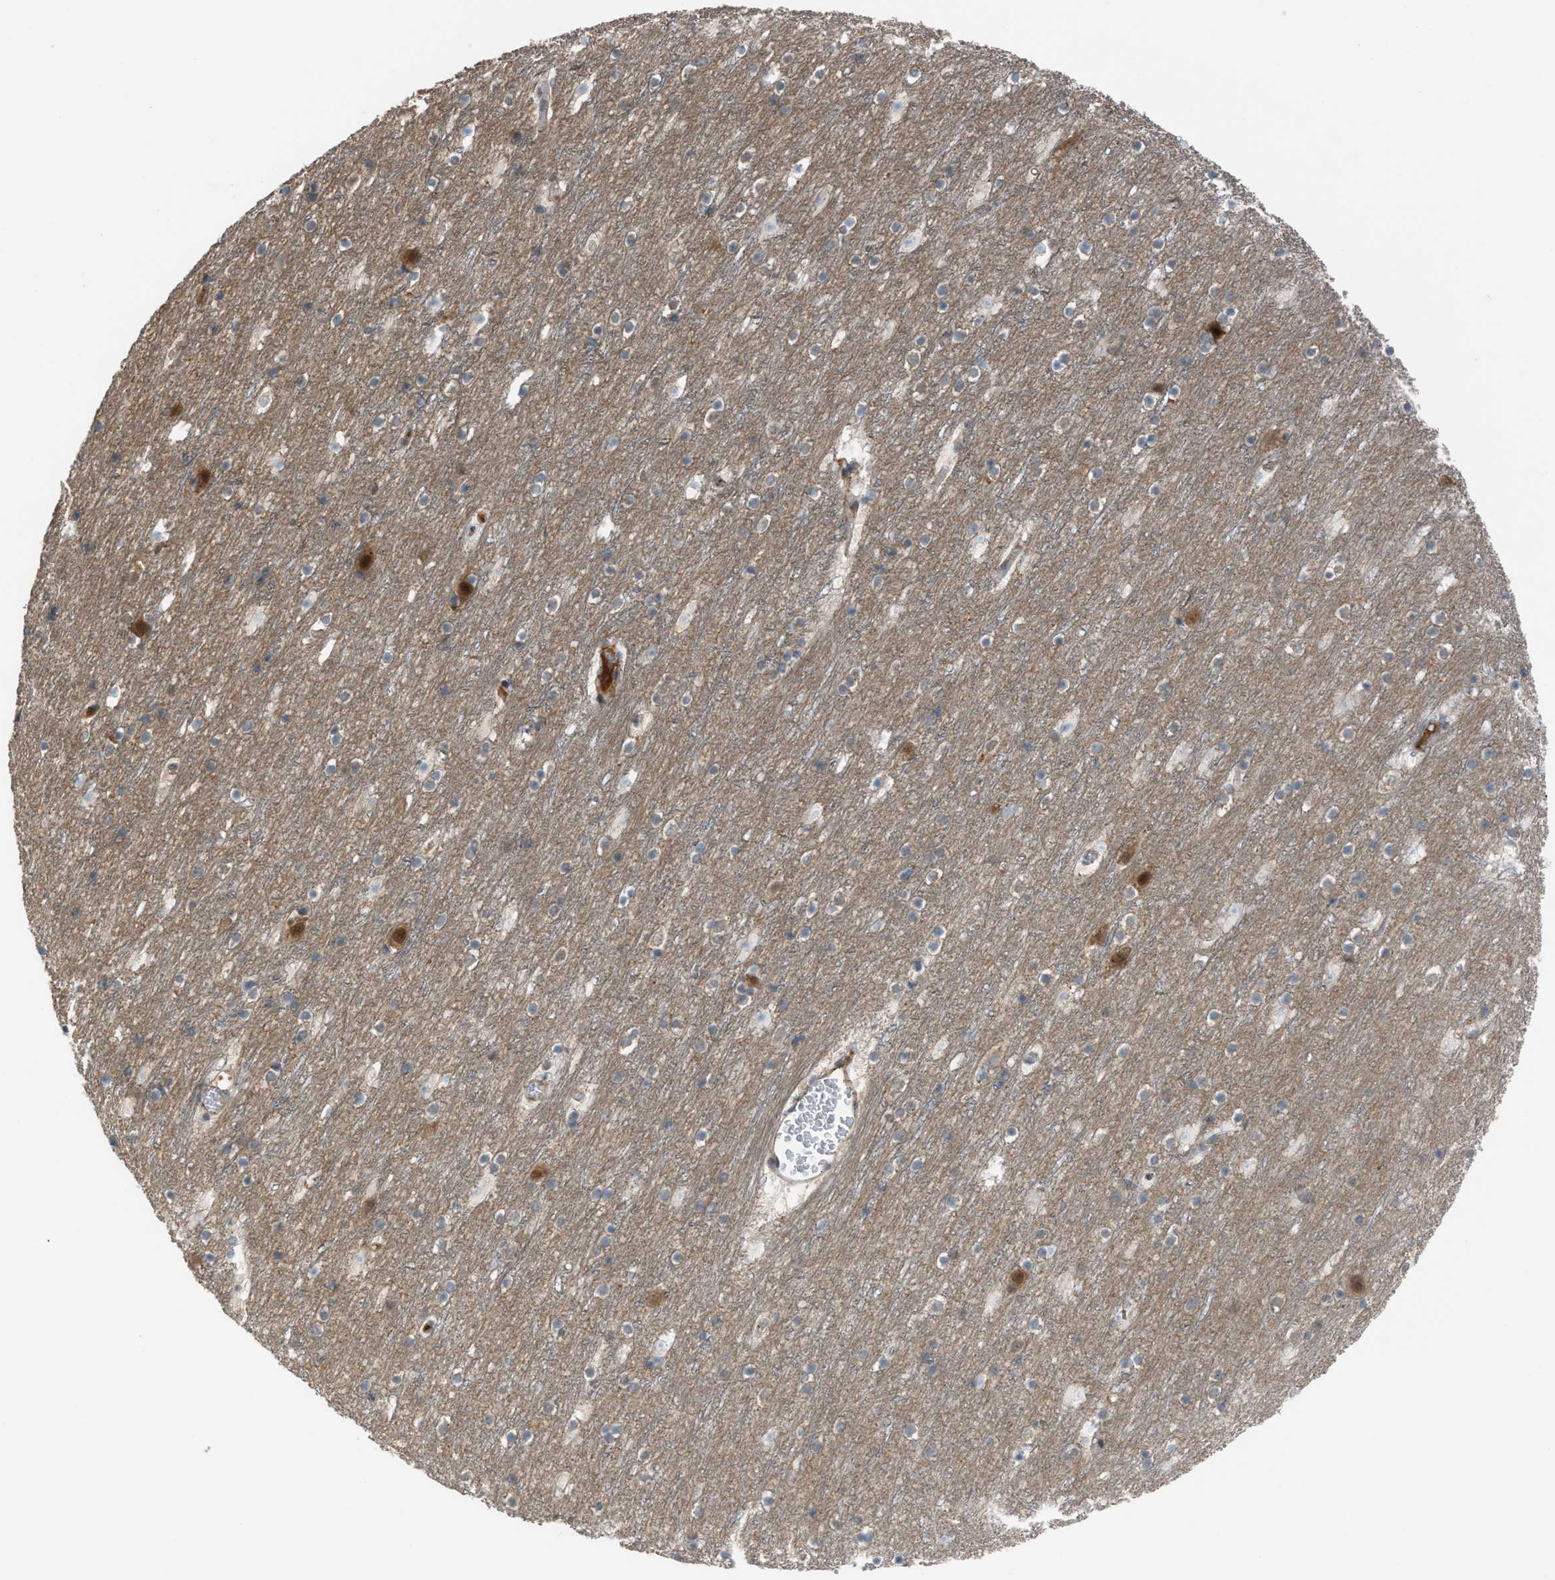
{"staining": {"intensity": "negative", "quantity": "none", "location": "none"}, "tissue": "cerebral cortex", "cell_type": "Endothelial cells", "image_type": "normal", "snomed": [{"axis": "morphology", "description": "Normal tissue, NOS"}, {"axis": "topography", "description": "Cerebral cortex"}], "caption": "The photomicrograph shows no staining of endothelial cells in normal cerebral cortex.", "gene": "CRTC1", "patient": {"sex": "male", "age": 45}}